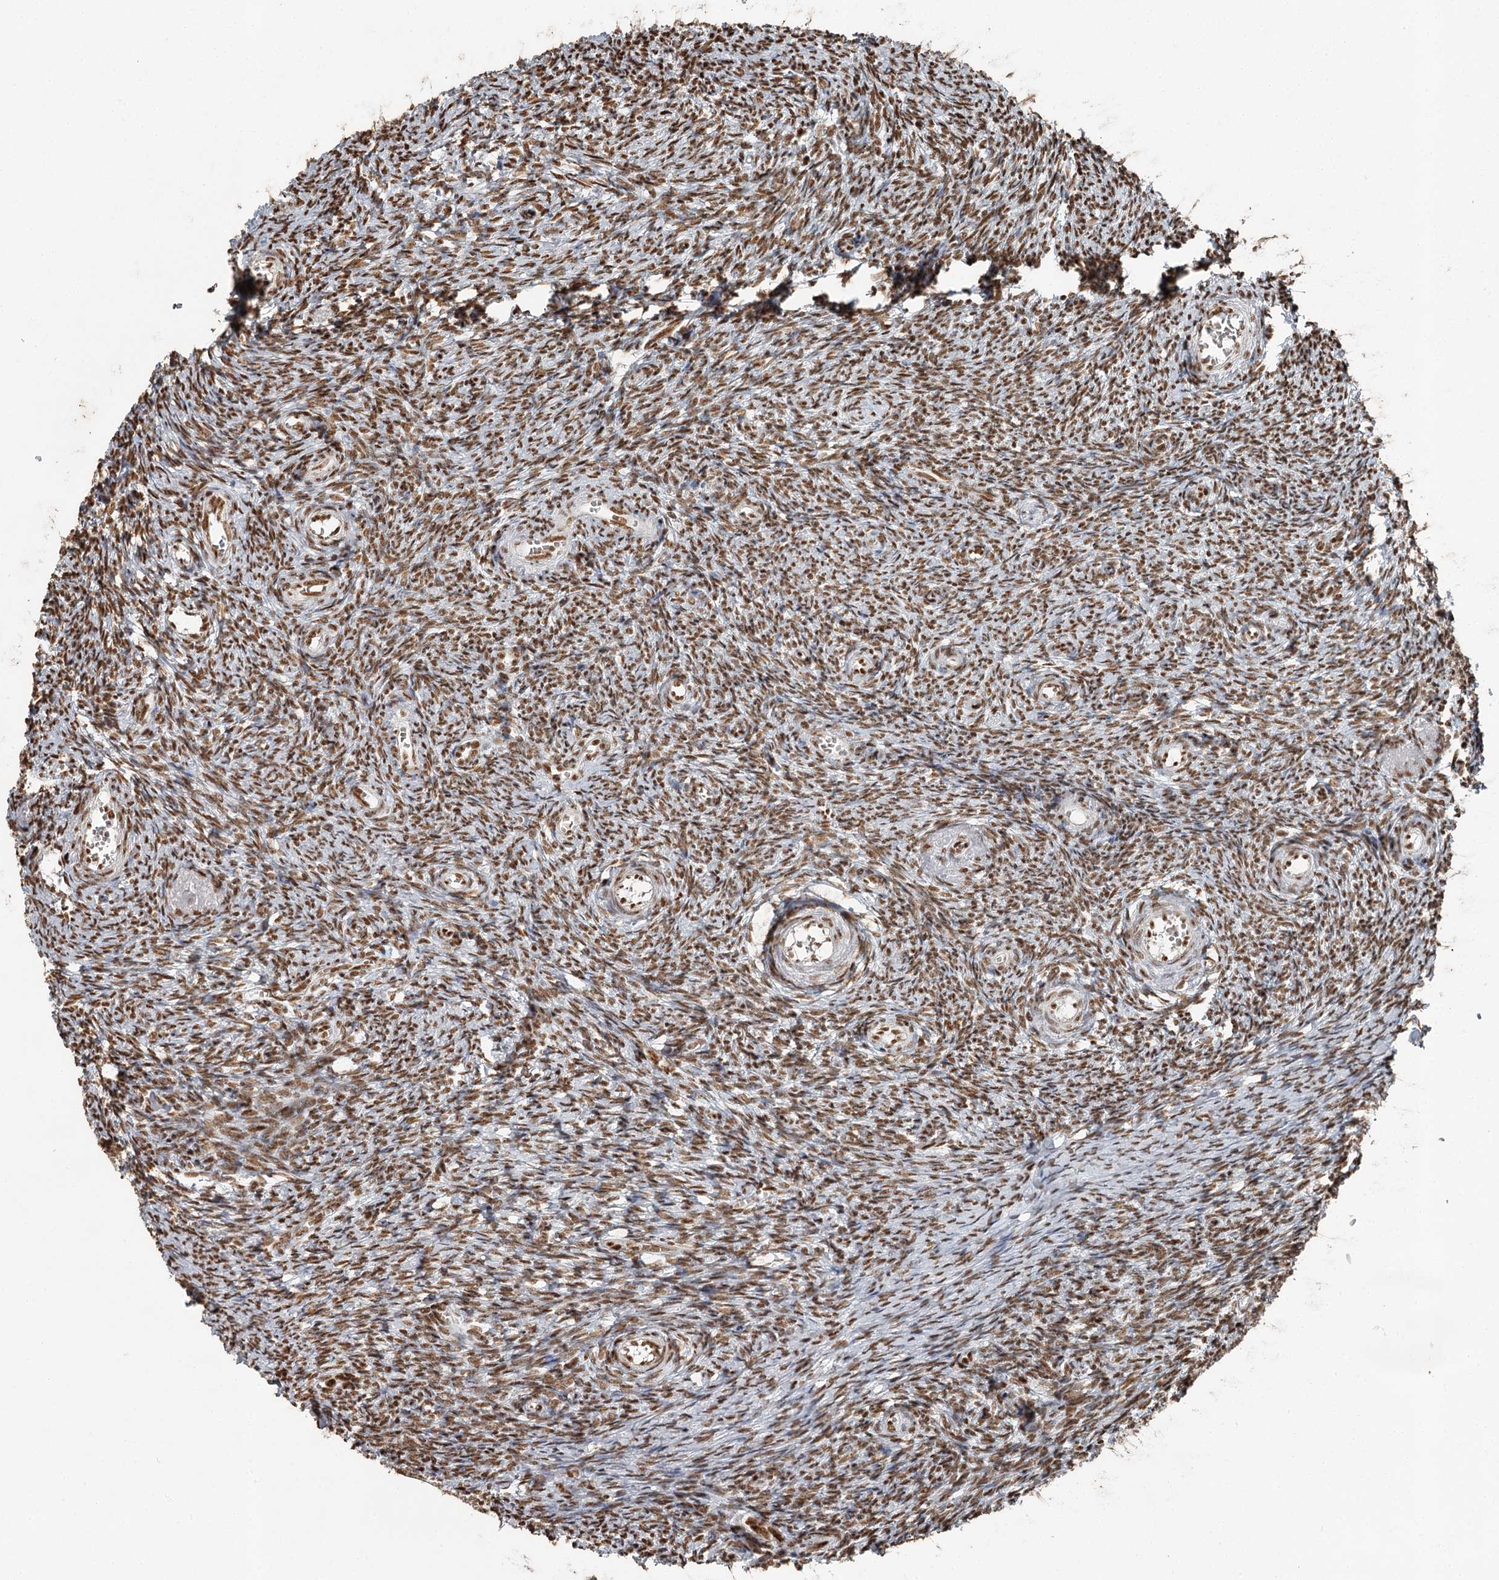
{"staining": {"intensity": "moderate", "quantity": ">75%", "location": "nuclear"}, "tissue": "ovary", "cell_type": "Ovarian stroma cells", "image_type": "normal", "snomed": [{"axis": "morphology", "description": "Normal tissue, NOS"}, {"axis": "topography", "description": "Ovary"}], "caption": "High-magnification brightfield microscopy of benign ovary stained with DAB (3,3'-diaminobenzidine) (brown) and counterstained with hematoxylin (blue). ovarian stroma cells exhibit moderate nuclear staining is identified in about>75% of cells. (Stains: DAB in brown, nuclei in blue, Microscopy: brightfield microscopy at high magnification).", "gene": "RBBP7", "patient": {"sex": "female", "age": 44}}